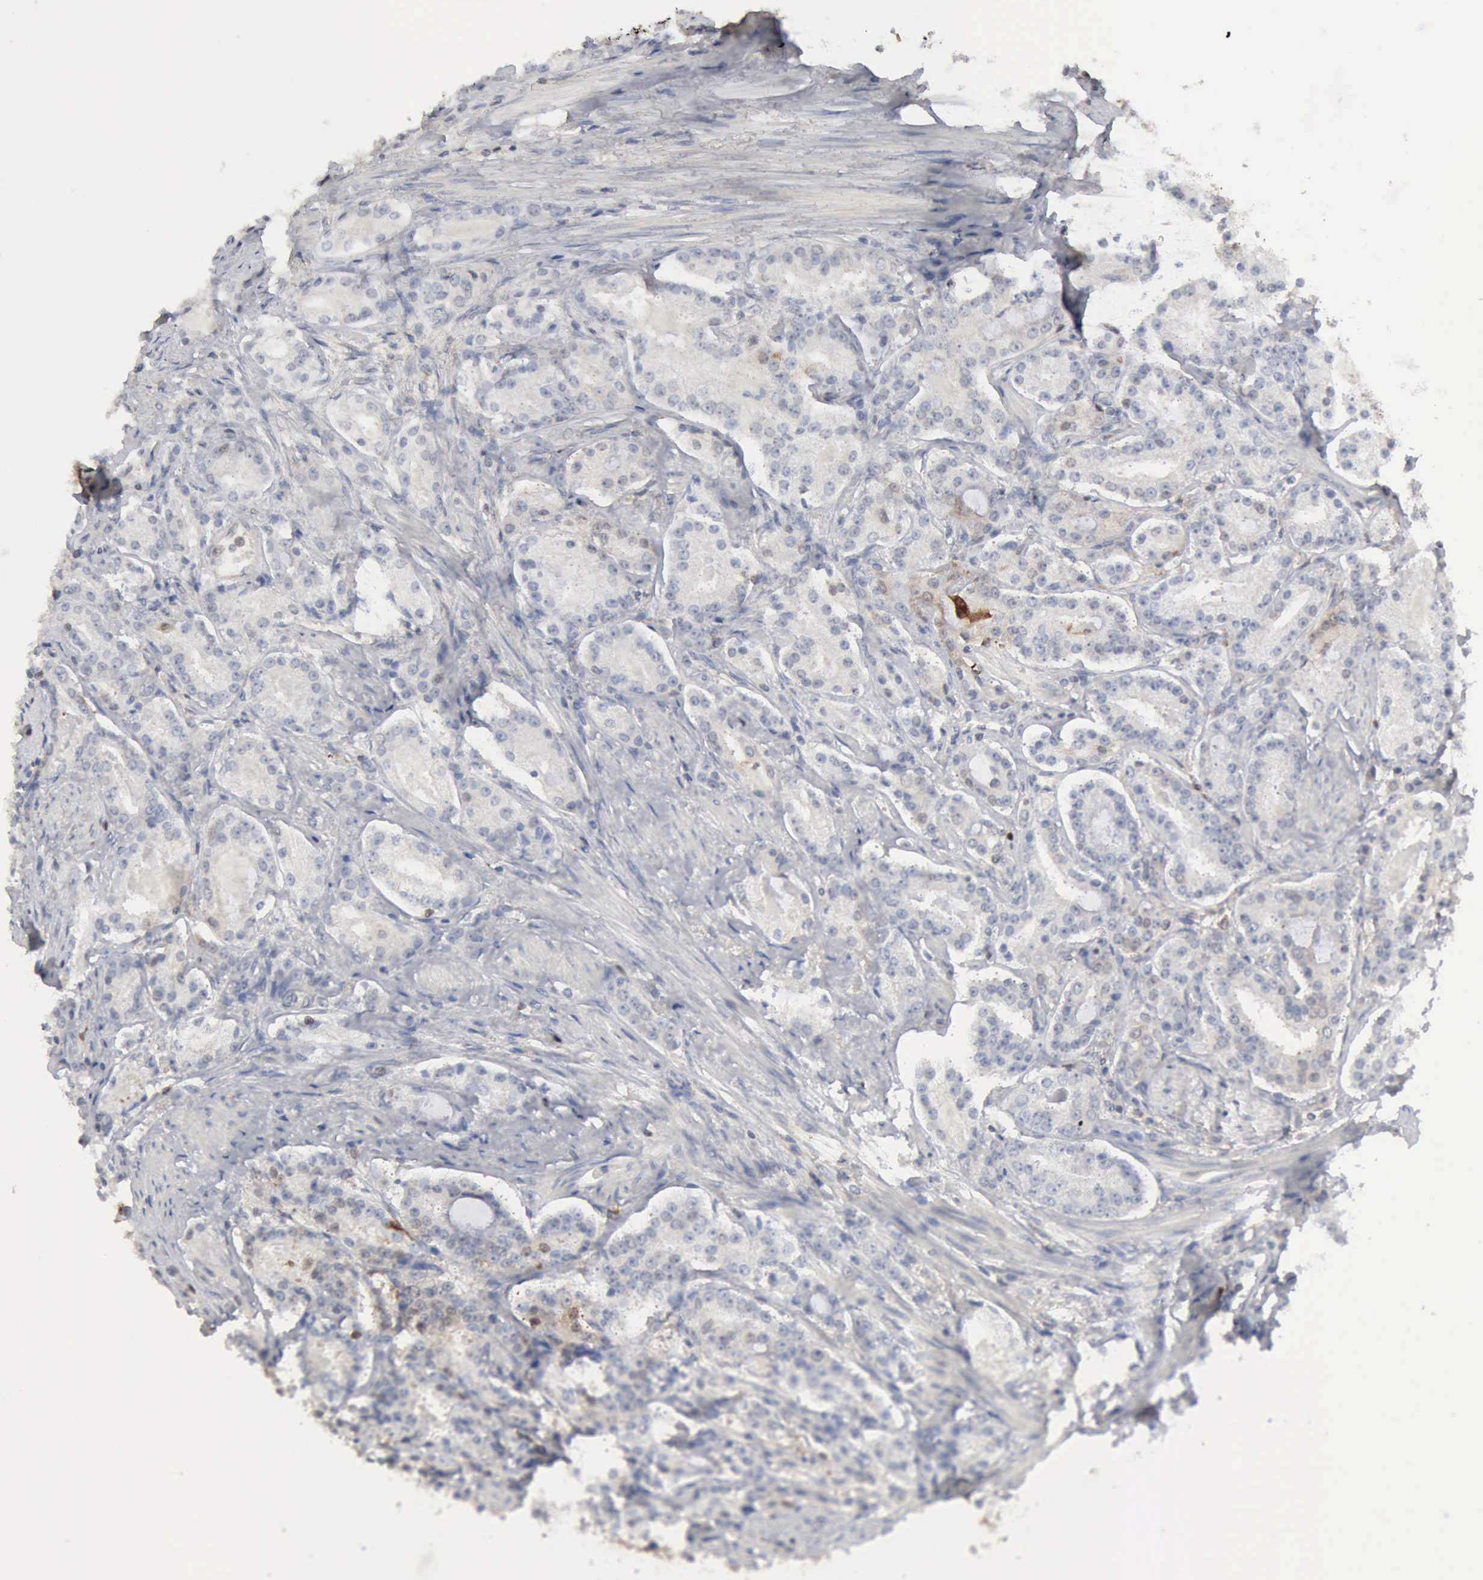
{"staining": {"intensity": "negative", "quantity": "none", "location": "none"}, "tissue": "prostate cancer", "cell_type": "Tumor cells", "image_type": "cancer", "snomed": [{"axis": "morphology", "description": "Adenocarcinoma, Medium grade"}, {"axis": "topography", "description": "Prostate"}], "caption": "Prostate cancer (medium-grade adenocarcinoma) was stained to show a protein in brown. There is no significant positivity in tumor cells.", "gene": "STAT1", "patient": {"sex": "male", "age": 72}}